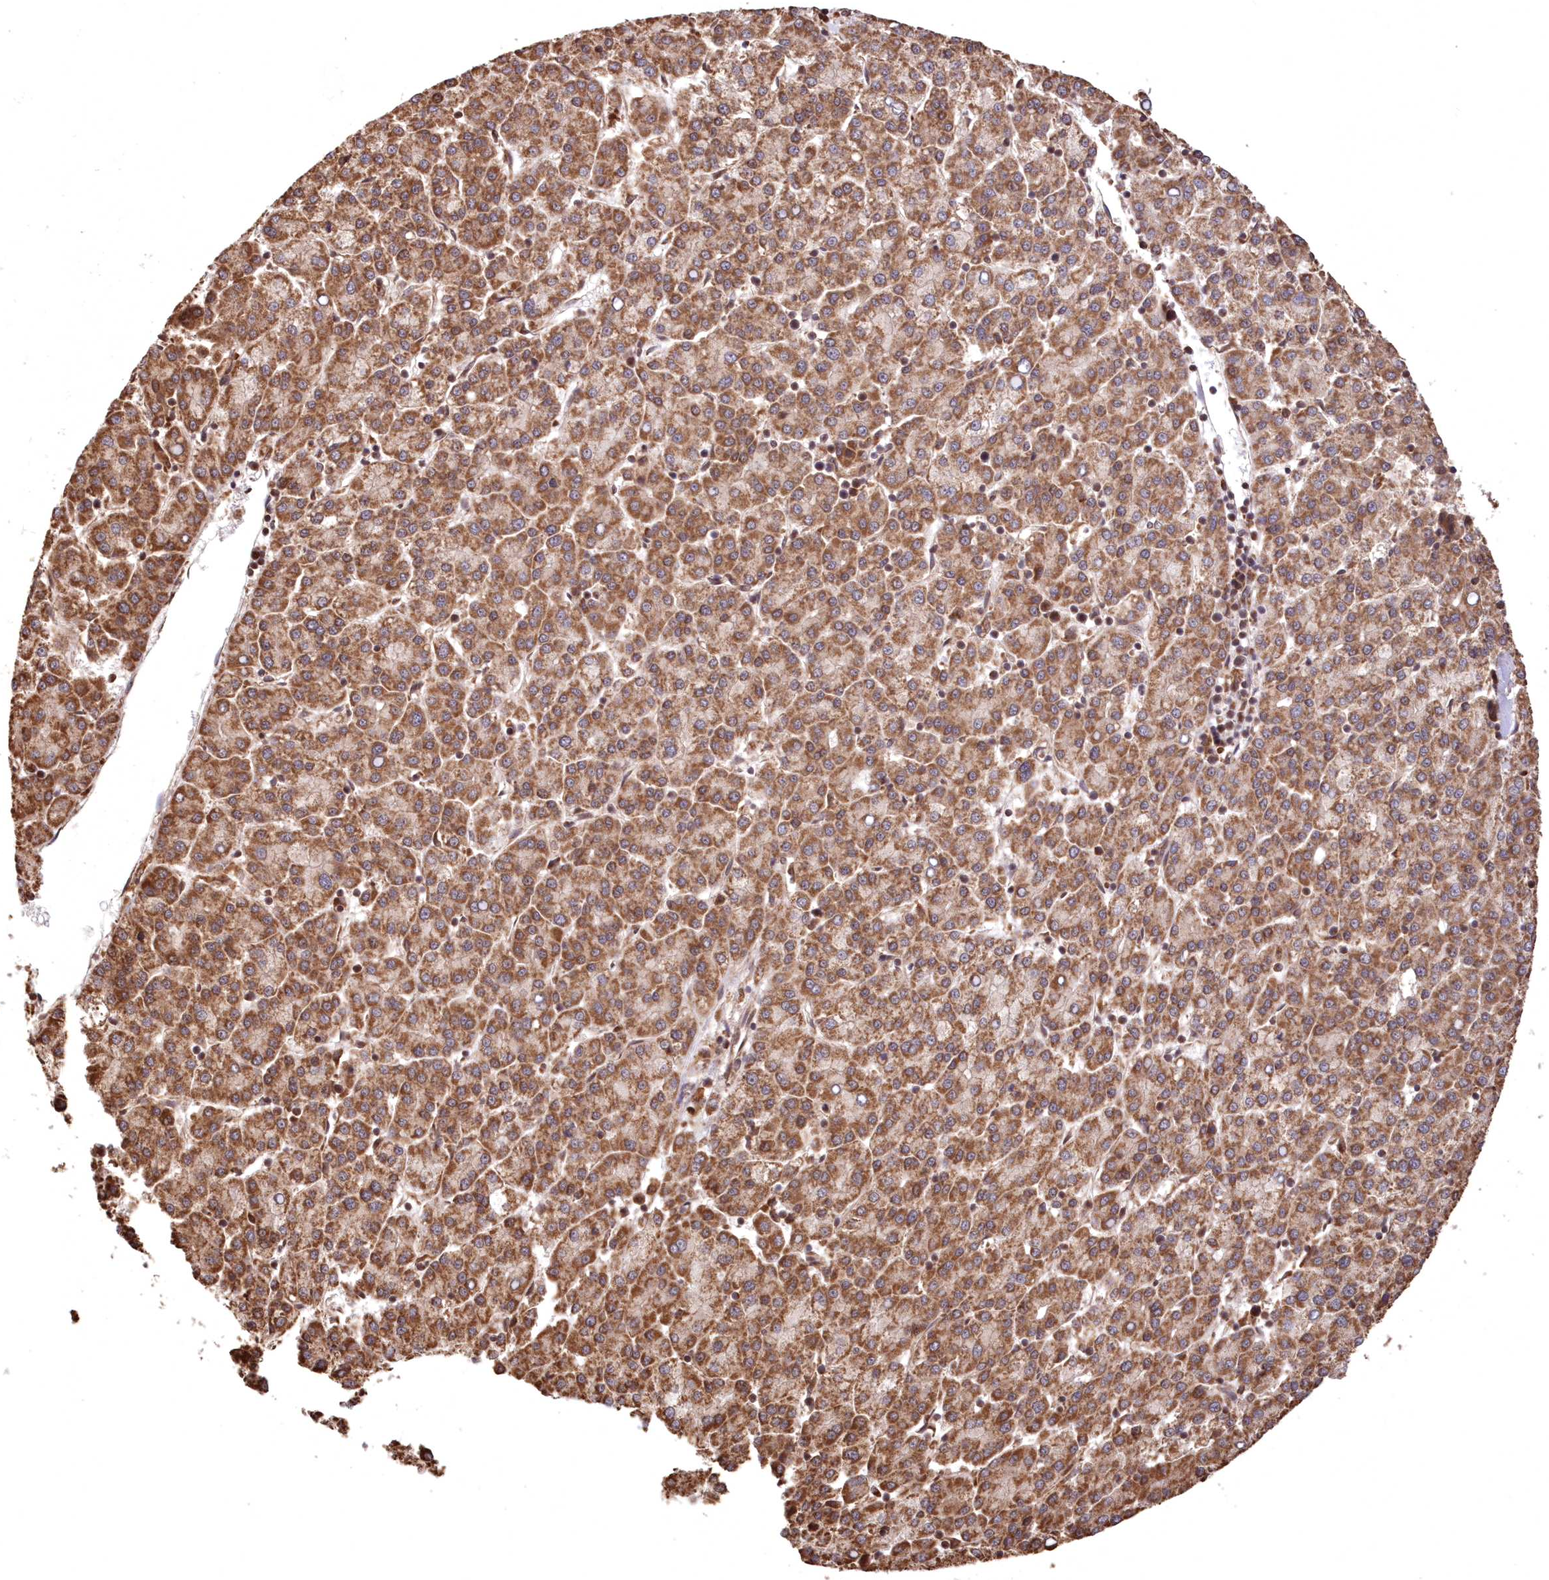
{"staining": {"intensity": "moderate", "quantity": ">75%", "location": "cytoplasmic/membranous"}, "tissue": "liver cancer", "cell_type": "Tumor cells", "image_type": "cancer", "snomed": [{"axis": "morphology", "description": "Carcinoma, Hepatocellular, NOS"}, {"axis": "topography", "description": "Liver"}], "caption": "Moderate cytoplasmic/membranous positivity for a protein is seen in about >75% of tumor cells of liver cancer (hepatocellular carcinoma) using immunohistochemistry.", "gene": "PCBP1", "patient": {"sex": "female", "age": 58}}